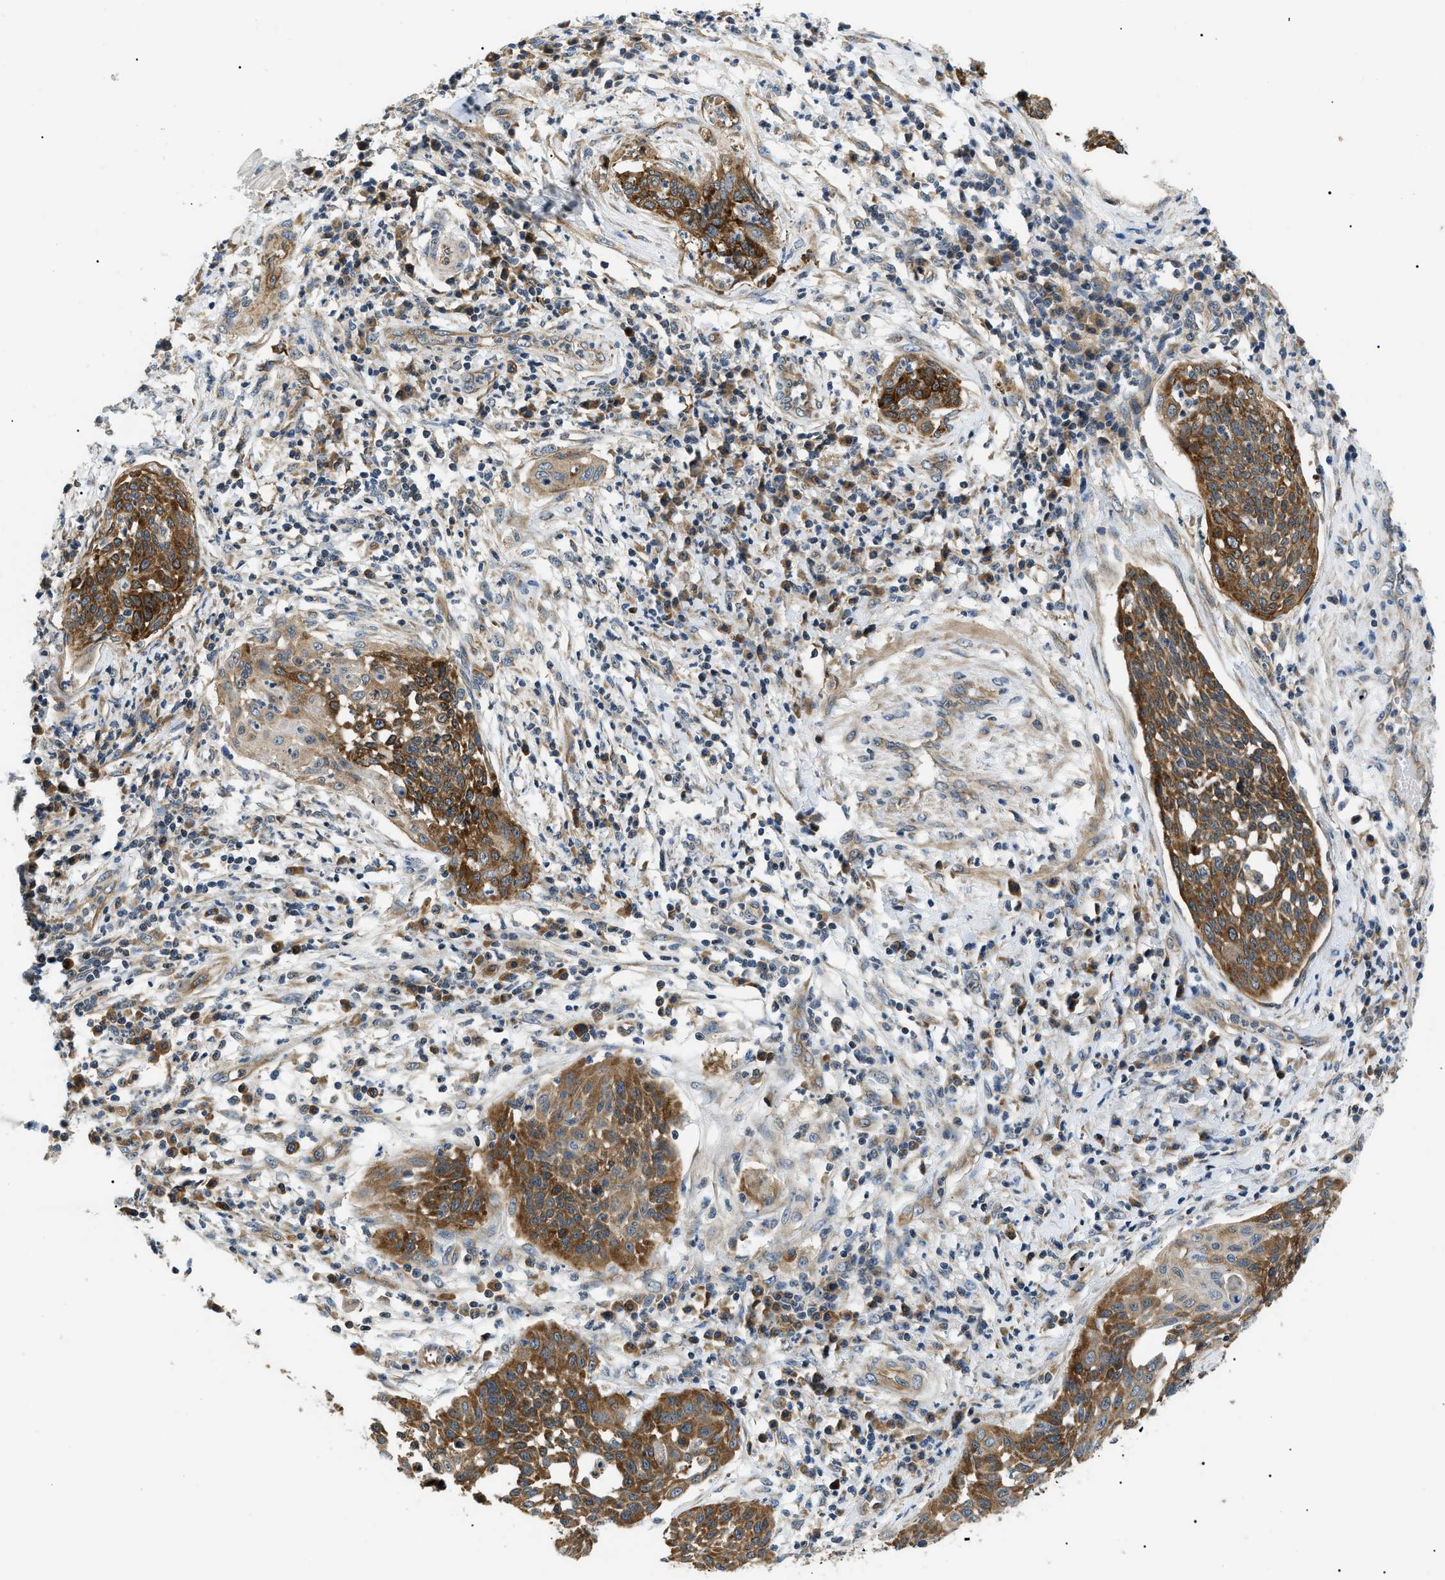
{"staining": {"intensity": "moderate", "quantity": ">75%", "location": "cytoplasmic/membranous"}, "tissue": "cervical cancer", "cell_type": "Tumor cells", "image_type": "cancer", "snomed": [{"axis": "morphology", "description": "Squamous cell carcinoma, NOS"}, {"axis": "topography", "description": "Cervix"}], "caption": "A high-resolution micrograph shows immunohistochemistry (IHC) staining of squamous cell carcinoma (cervical), which demonstrates moderate cytoplasmic/membranous expression in about >75% of tumor cells.", "gene": "SRPK1", "patient": {"sex": "female", "age": 34}}